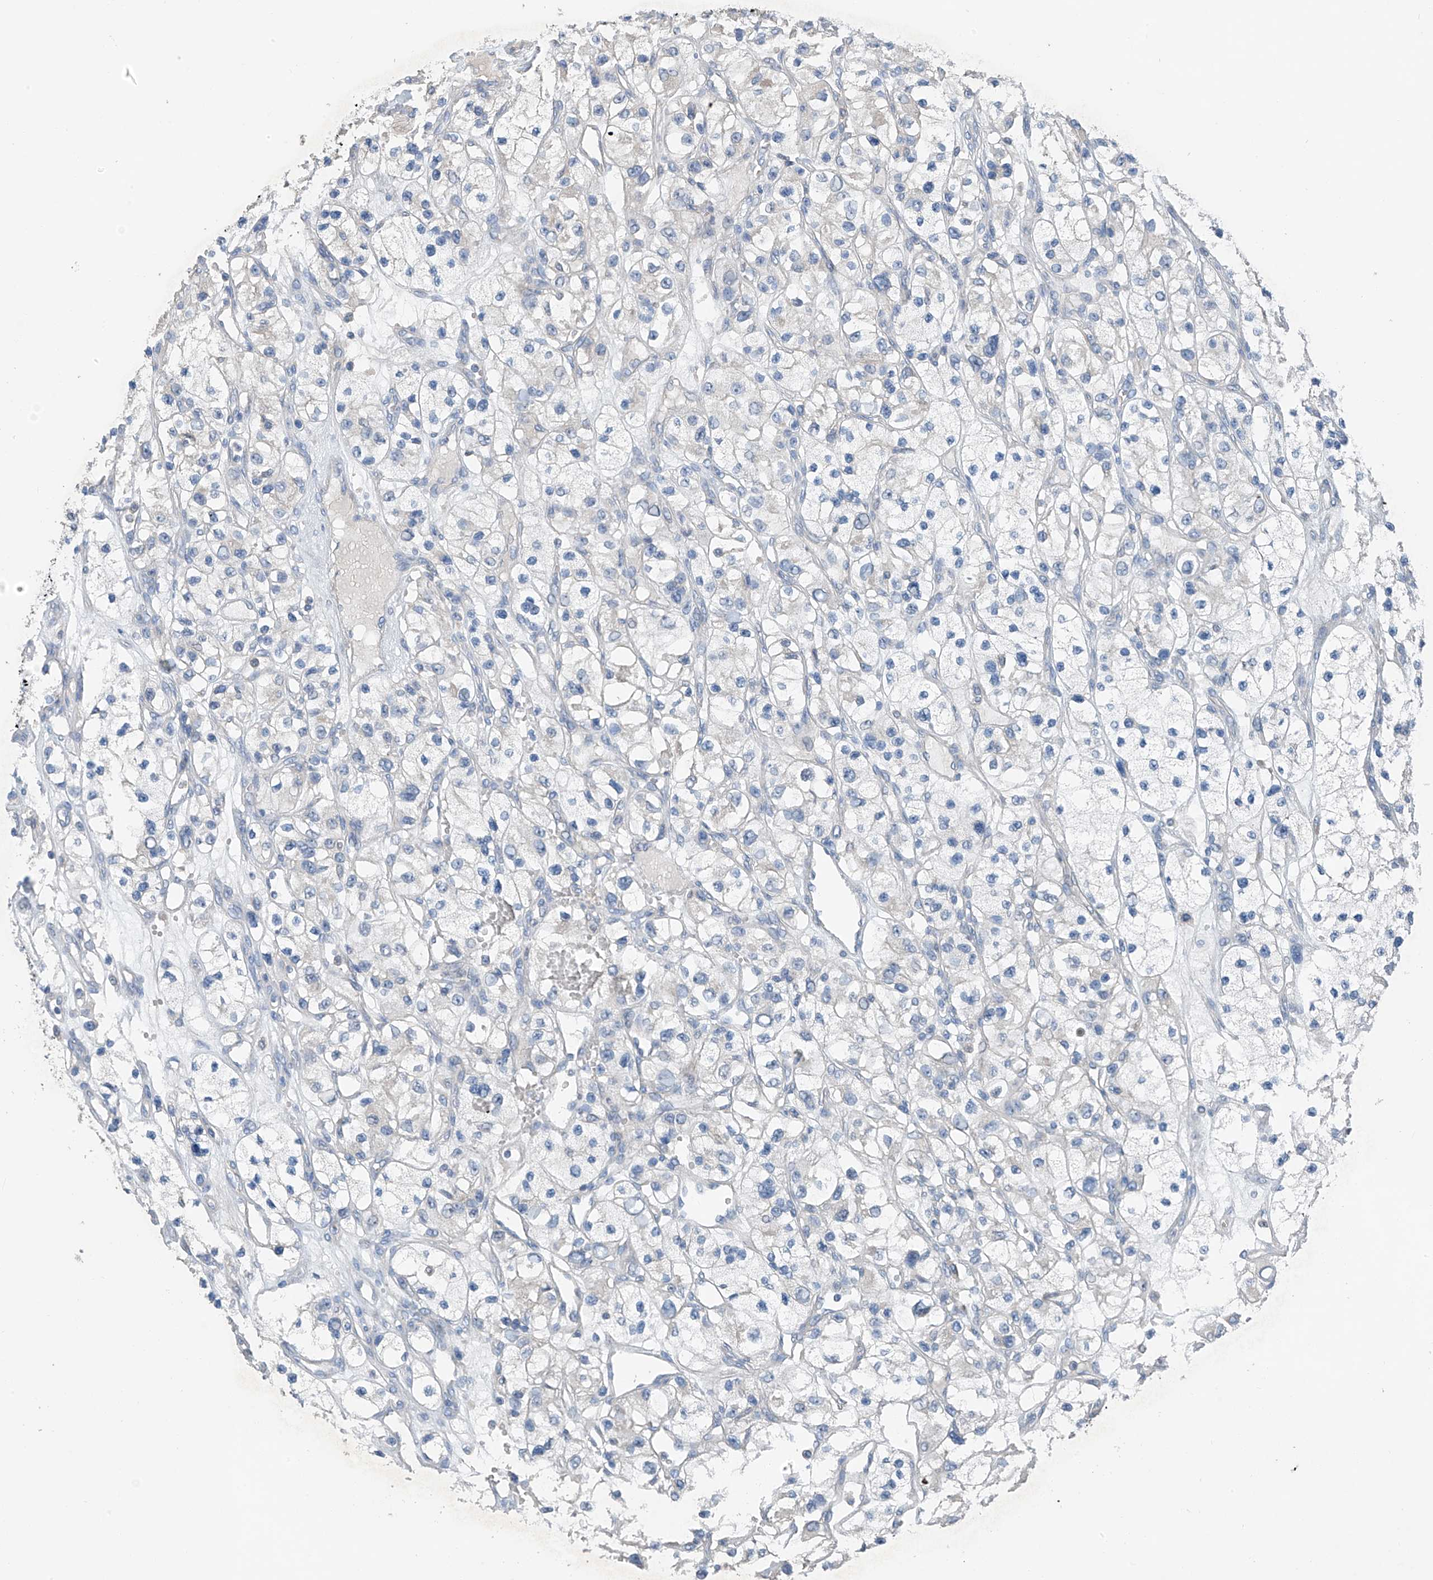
{"staining": {"intensity": "negative", "quantity": "none", "location": "none"}, "tissue": "renal cancer", "cell_type": "Tumor cells", "image_type": "cancer", "snomed": [{"axis": "morphology", "description": "Adenocarcinoma, NOS"}, {"axis": "topography", "description": "Kidney"}], "caption": "High magnification brightfield microscopy of renal cancer (adenocarcinoma) stained with DAB (brown) and counterstained with hematoxylin (blue): tumor cells show no significant staining. The staining was performed using DAB (3,3'-diaminobenzidine) to visualize the protein expression in brown, while the nuclei were stained in blue with hematoxylin (Magnification: 20x).", "gene": "GALNTL6", "patient": {"sex": "female", "age": 57}}